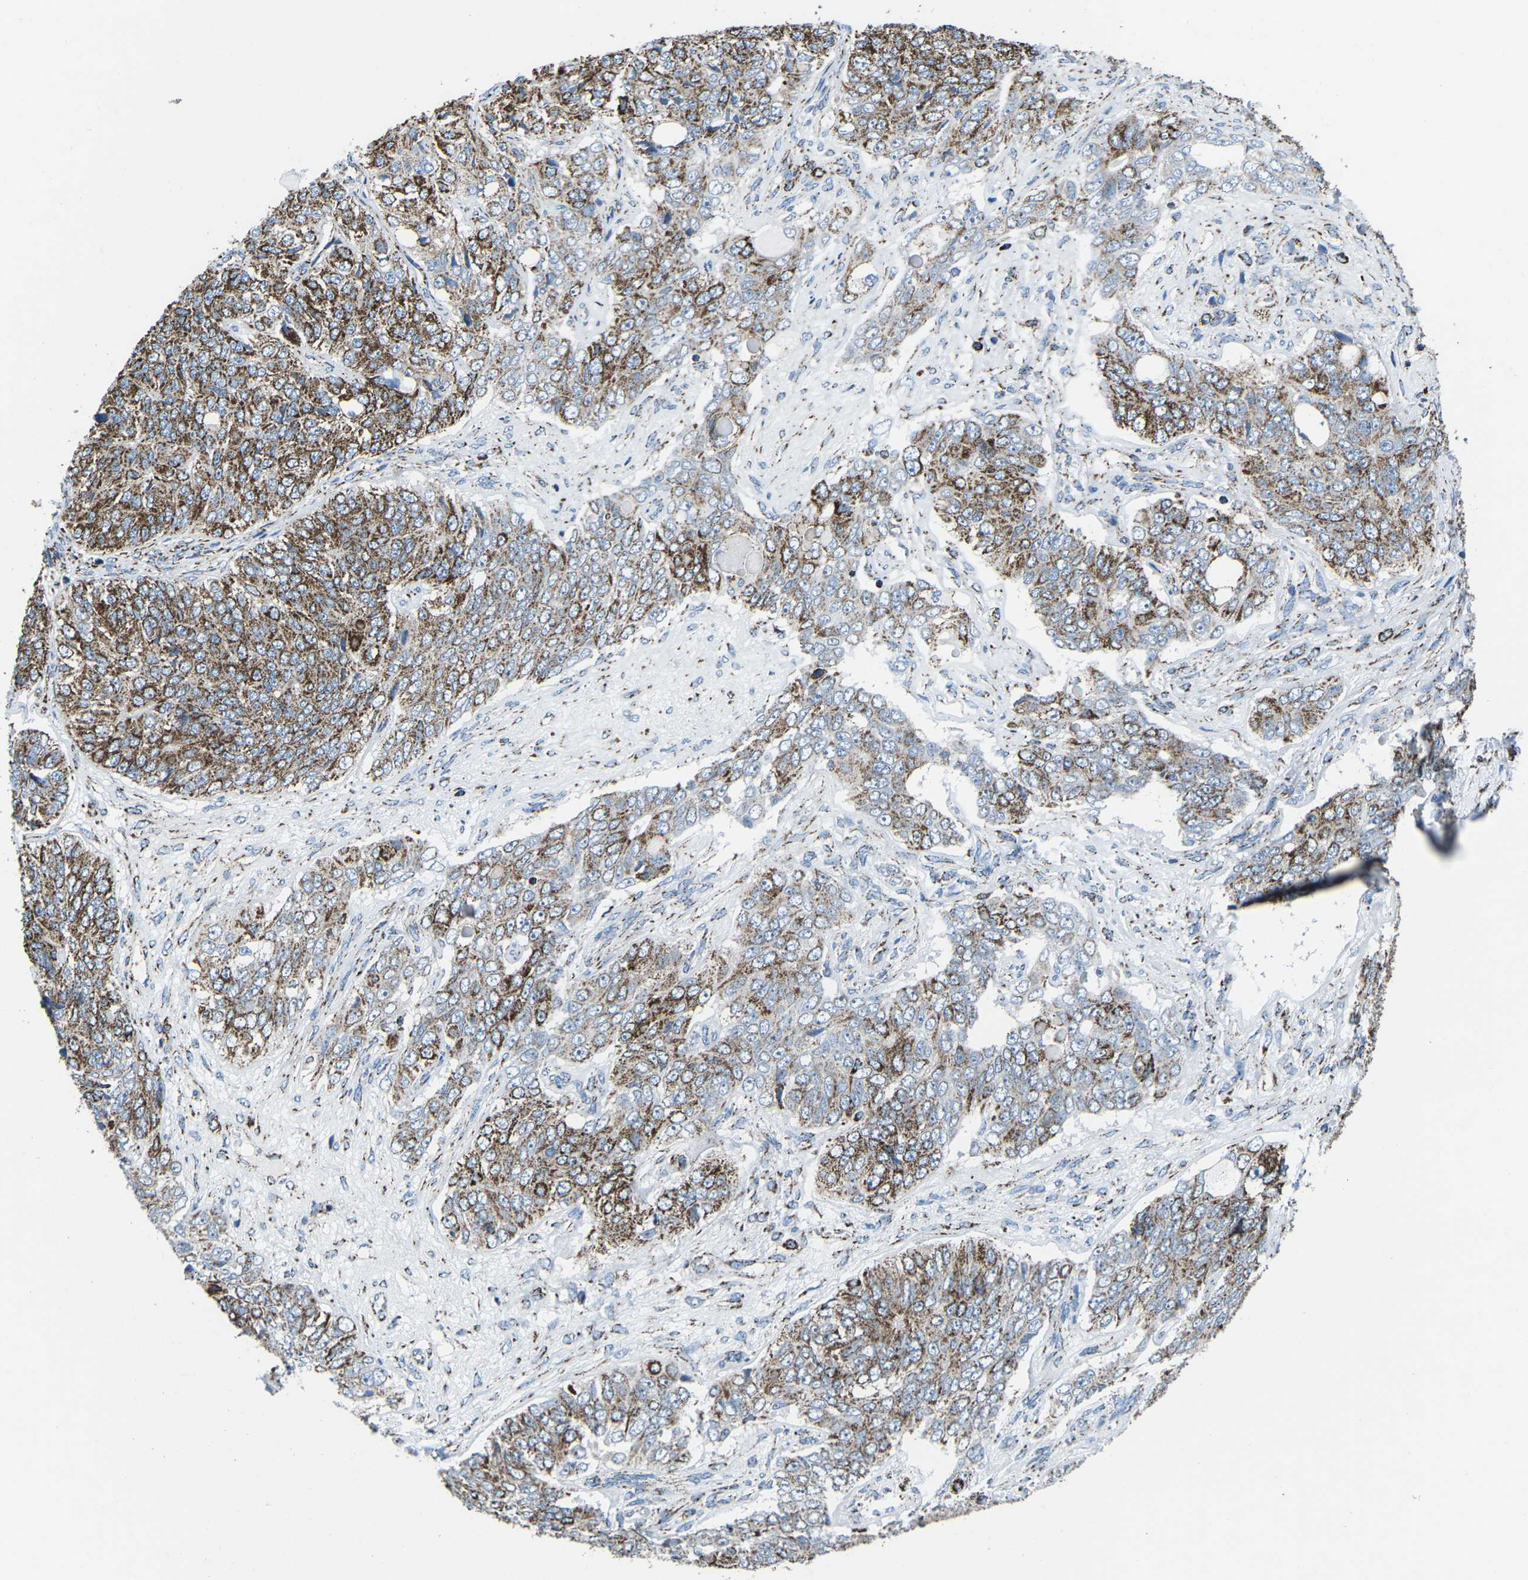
{"staining": {"intensity": "strong", "quantity": "25%-75%", "location": "cytoplasmic/membranous"}, "tissue": "ovarian cancer", "cell_type": "Tumor cells", "image_type": "cancer", "snomed": [{"axis": "morphology", "description": "Carcinoma, endometroid"}, {"axis": "topography", "description": "Ovary"}], "caption": "A micrograph of human ovarian endometroid carcinoma stained for a protein displays strong cytoplasmic/membranous brown staining in tumor cells.", "gene": "MT-CO2", "patient": {"sex": "female", "age": 51}}